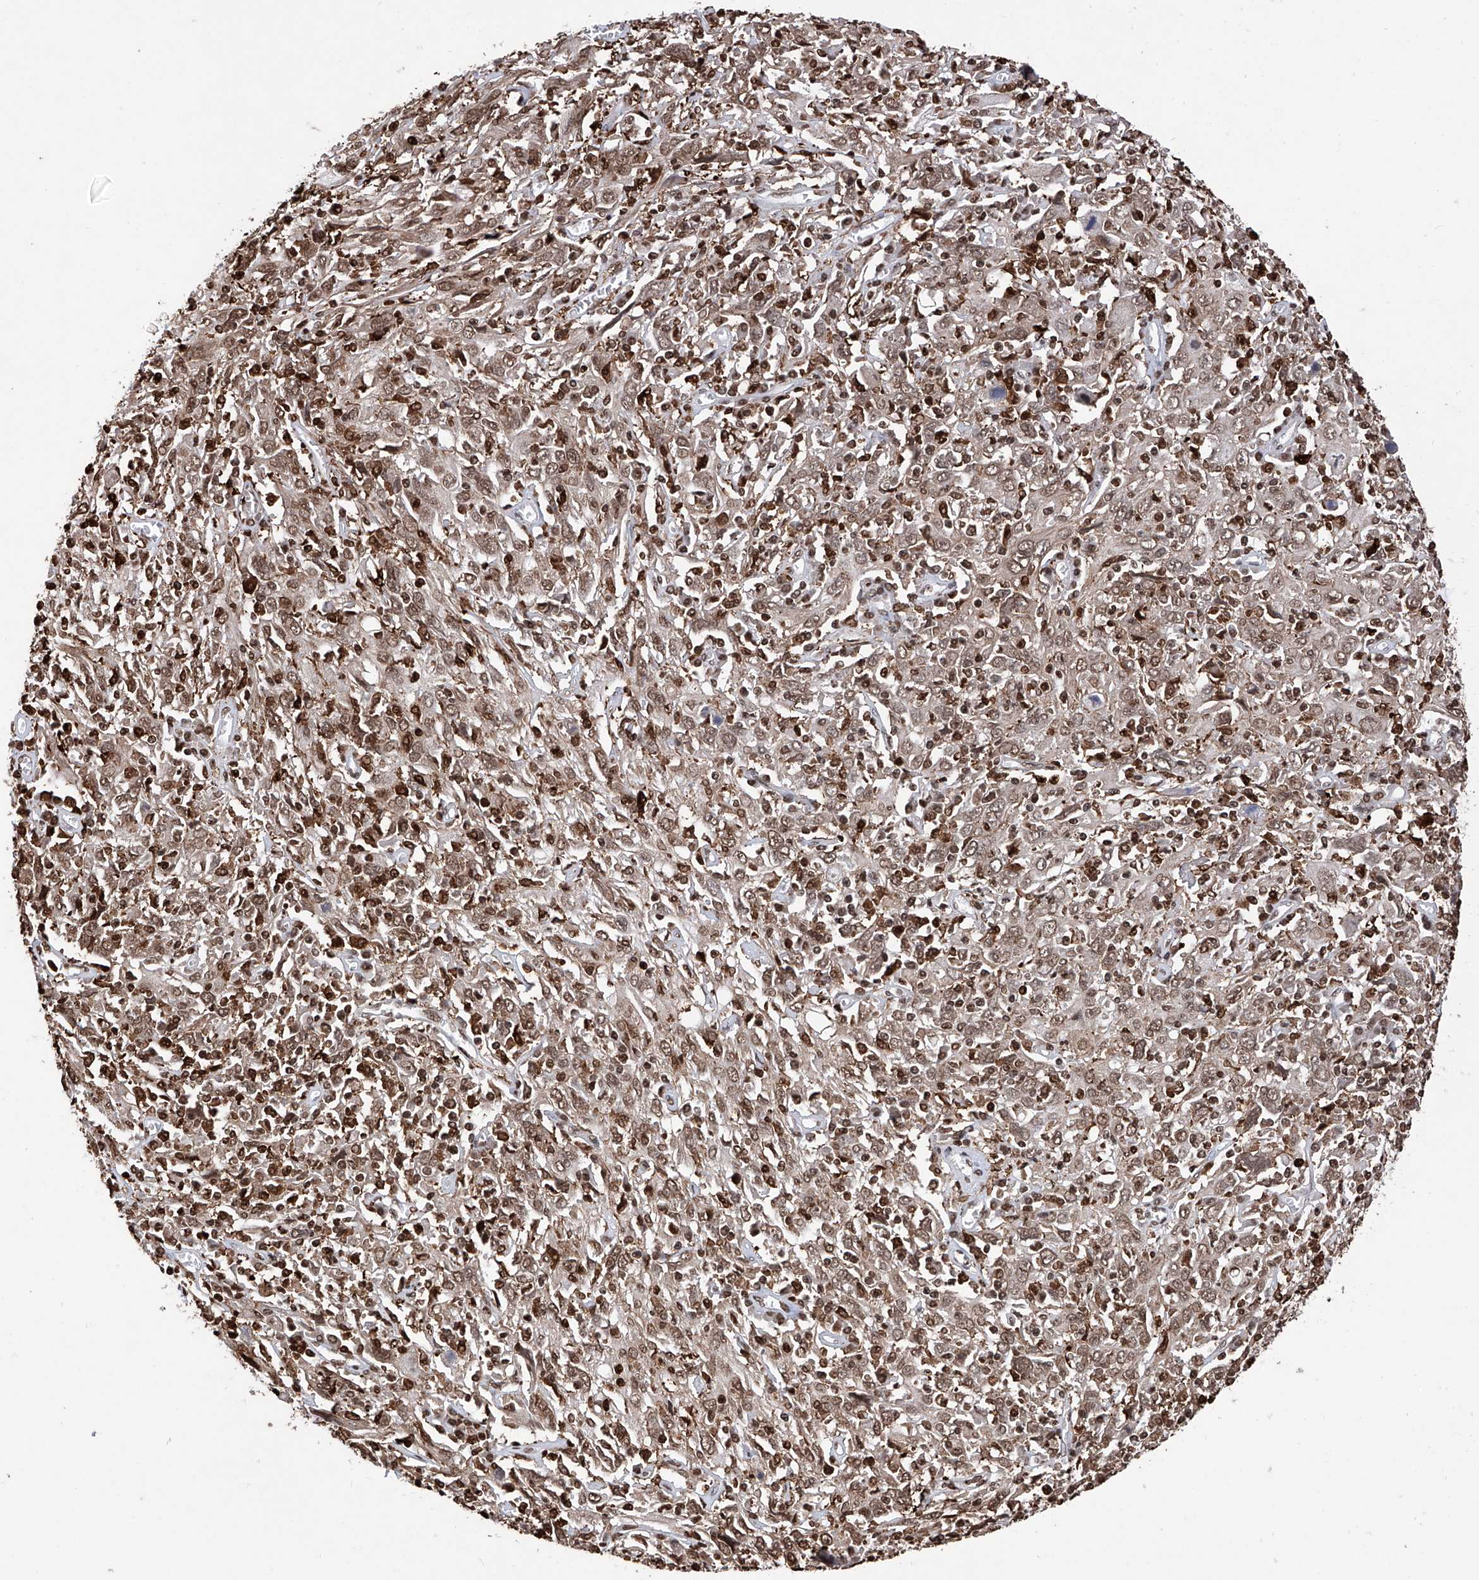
{"staining": {"intensity": "moderate", "quantity": ">75%", "location": "nuclear"}, "tissue": "cervical cancer", "cell_type": "Tumor cells", "image_type": "cancer", "snomed": [{"axis": "morphology", "description": "Squamous cell carcinoma, NOS"}, {"axis": "topography", "description": "Cervix"}], "caption": "Tumor cells show medium levels of moderate nuclear positivity in approximately >75% of cells in human squamous cell carcinoma (cervical).", "gene": "CFAP410", "patient": {"sex": "female", "age": 46}}